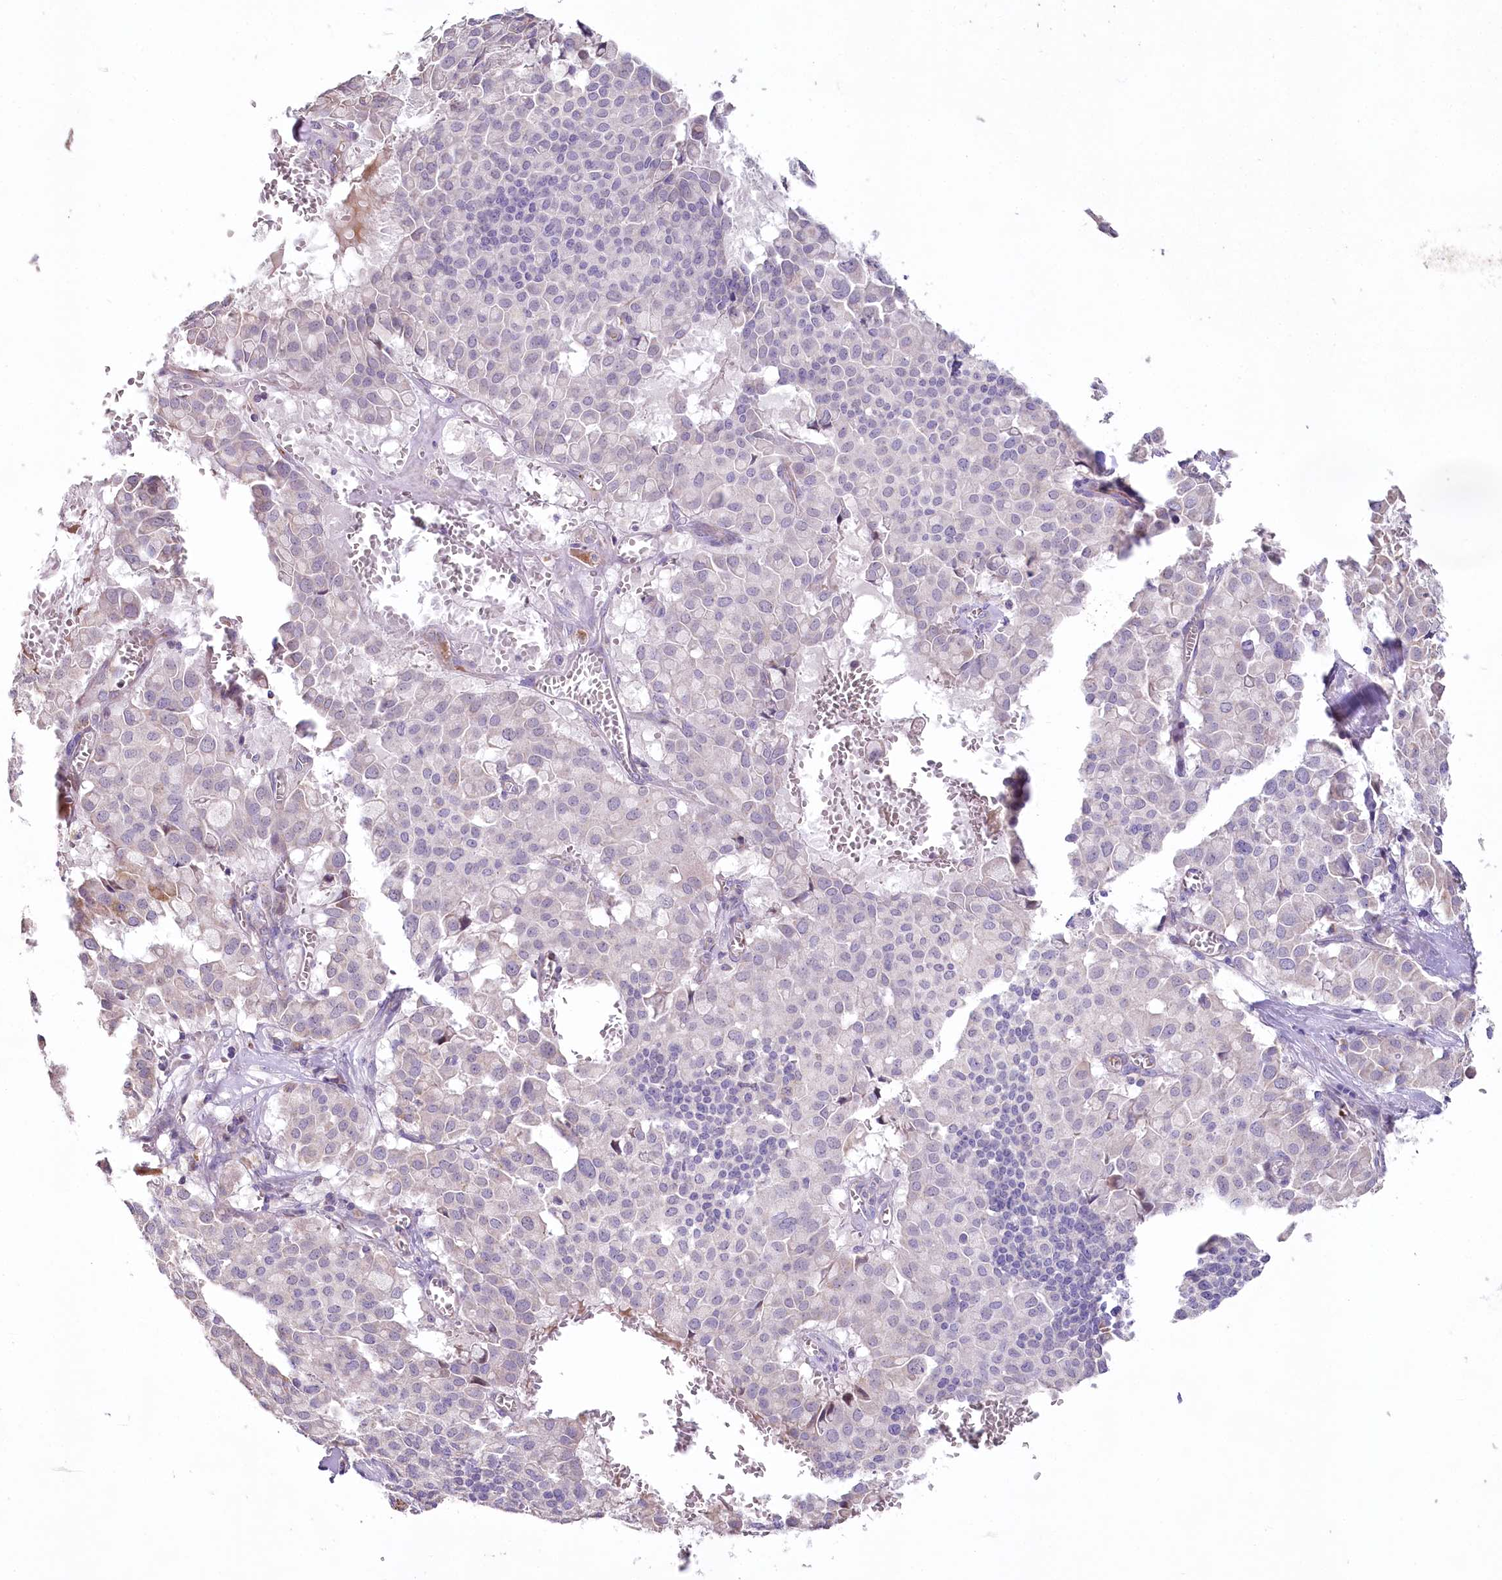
{"staining": {"intensity": "negative", "quantity": "none", "location": "none"}, "tissue": "pancreatic cancer", "cell_type": "Tumor cells", "image_type": "cancer", "snomed": [{"axis": "morphology", "description": "Adenocarcinoma, NOS"}, {"axis": "topography", "description": "Pancreas"}], "caption": "A micrograph of adenocarcinoma (pancreatic) stained for a protein demonstrates no brown staining in tumor cells. Brightfield microscopy of immunohistochemistry (IHC) stained with DAB (3,3'-diaminobenzidine) (brown) and hematoxylin (blue), captured at high magnification.", "gene": "SLC6A11", "patient": {"sex": "male", "age": 65}}